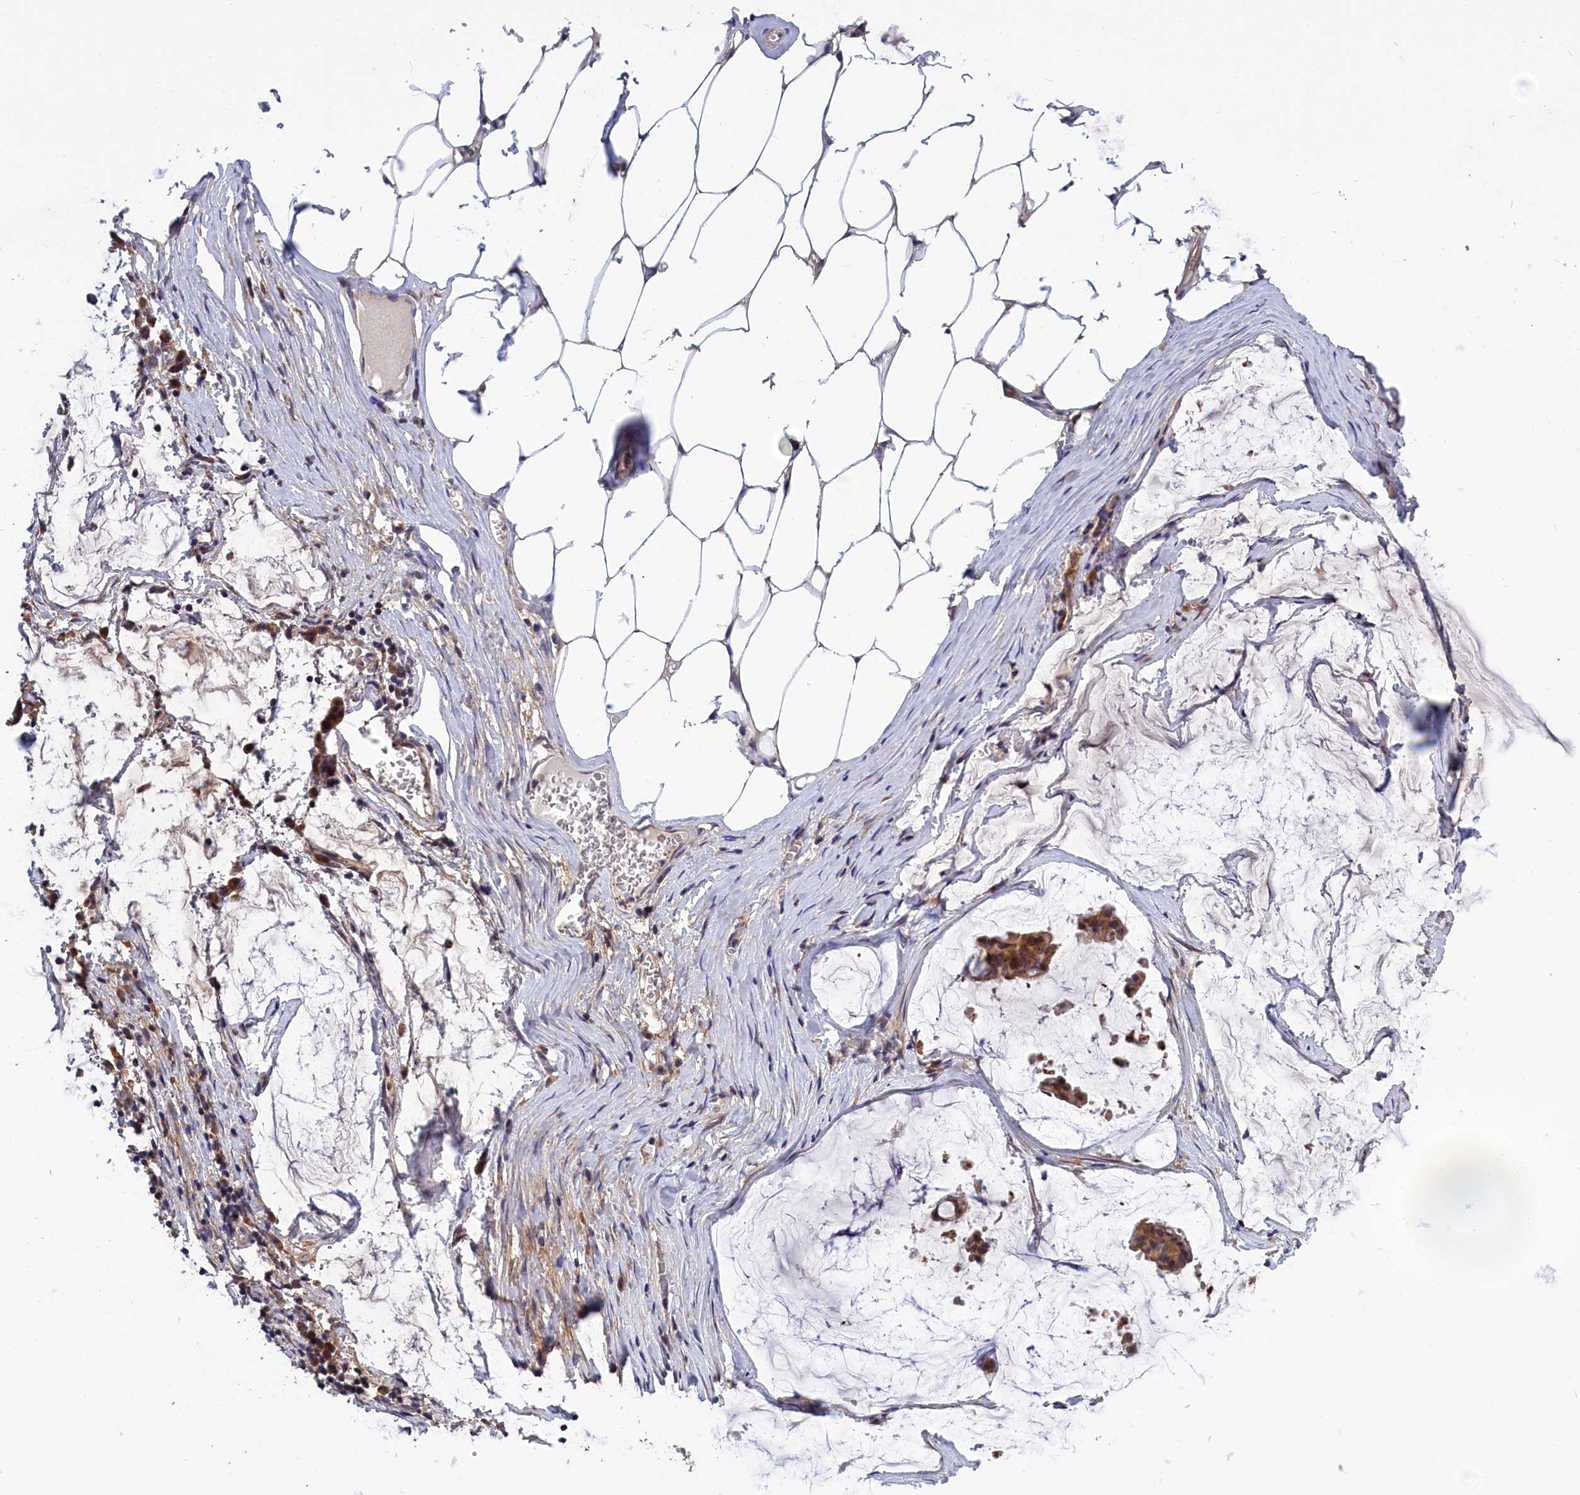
{"staining": {"intensity": "moderate", "quantity": ">75%", "location": "cytoplasmic/membranous"}, "tissue": "ovarian cancer", "cell_type": "Tumor cells", "image_type": "cancer", "snomed": [{"axis": "morphology", "description": "Cystadenocarcinoma, mucinous, NOS"}, {"axis": "topography", "description": "Ovary"}], "caption": "Ovarian cancer (mucinous cystadenocarcinoma) tissue exhibits moderate cytoplasmic/membranous staining in approximately >75% of tumor cells The staining was performed using DAB, with brown indicating positive protein expression. Nuclei are stained blue with hematoxylin.", "gene": "CRACD", "patient": {"sex": "female", "age": 73}}